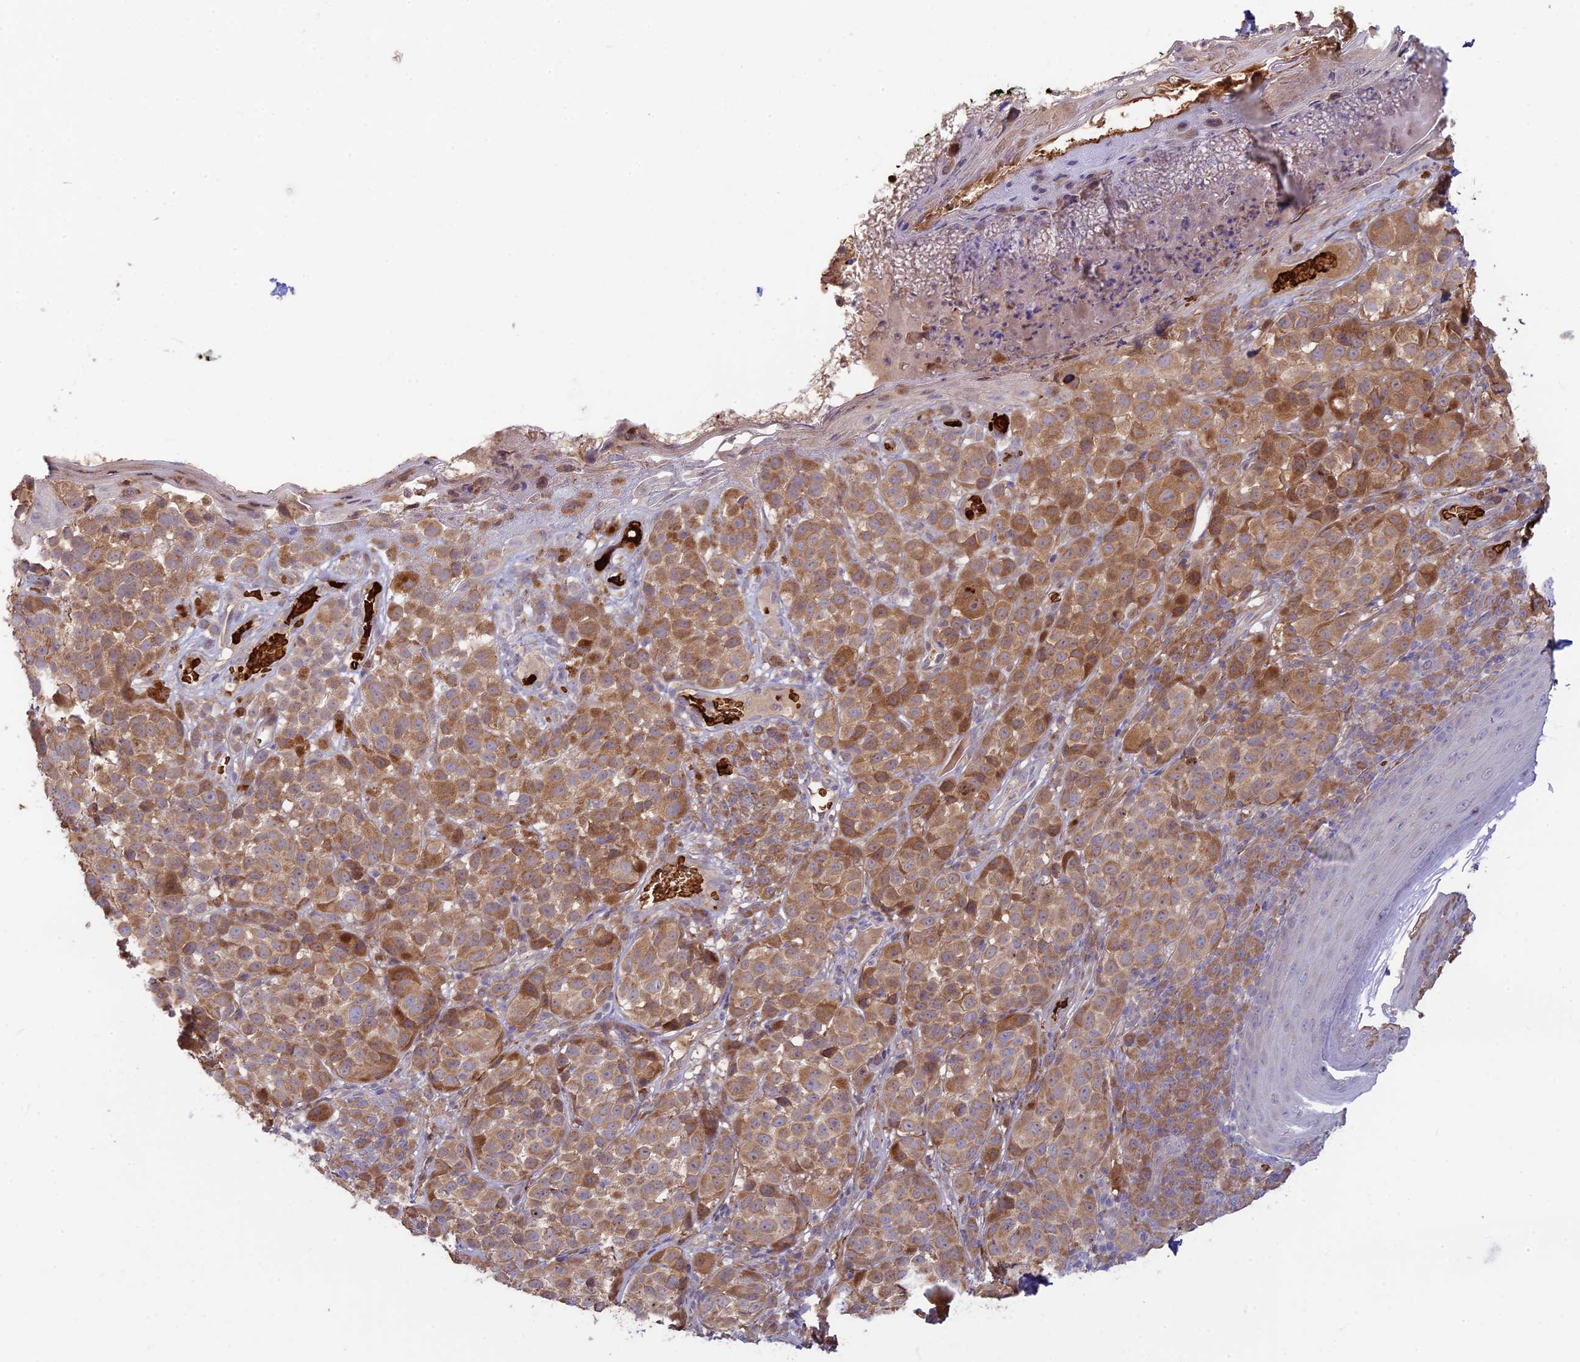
{"staining": {"intensity": "moderate", "quantity": ">75%", "location": "cytoplasmic/membranous"}, "tissue": "melanoma", "cell_type": "Tumor cells", "image_type": "cancer", "snomed": [{"axis": "morphology", "description": "Malignant melanoma, NOS"}, {"axis": "topography", "description": "Skin"}], "caption": "Approximately >75% of tumor cells in human malignant melanoma exhibit moderate cytoplasmic/membranous protein staining as visualized by brown immunohistochemical staining.", "gene": "UFSP2", "patient": {"sex": "male", "age": 38}}